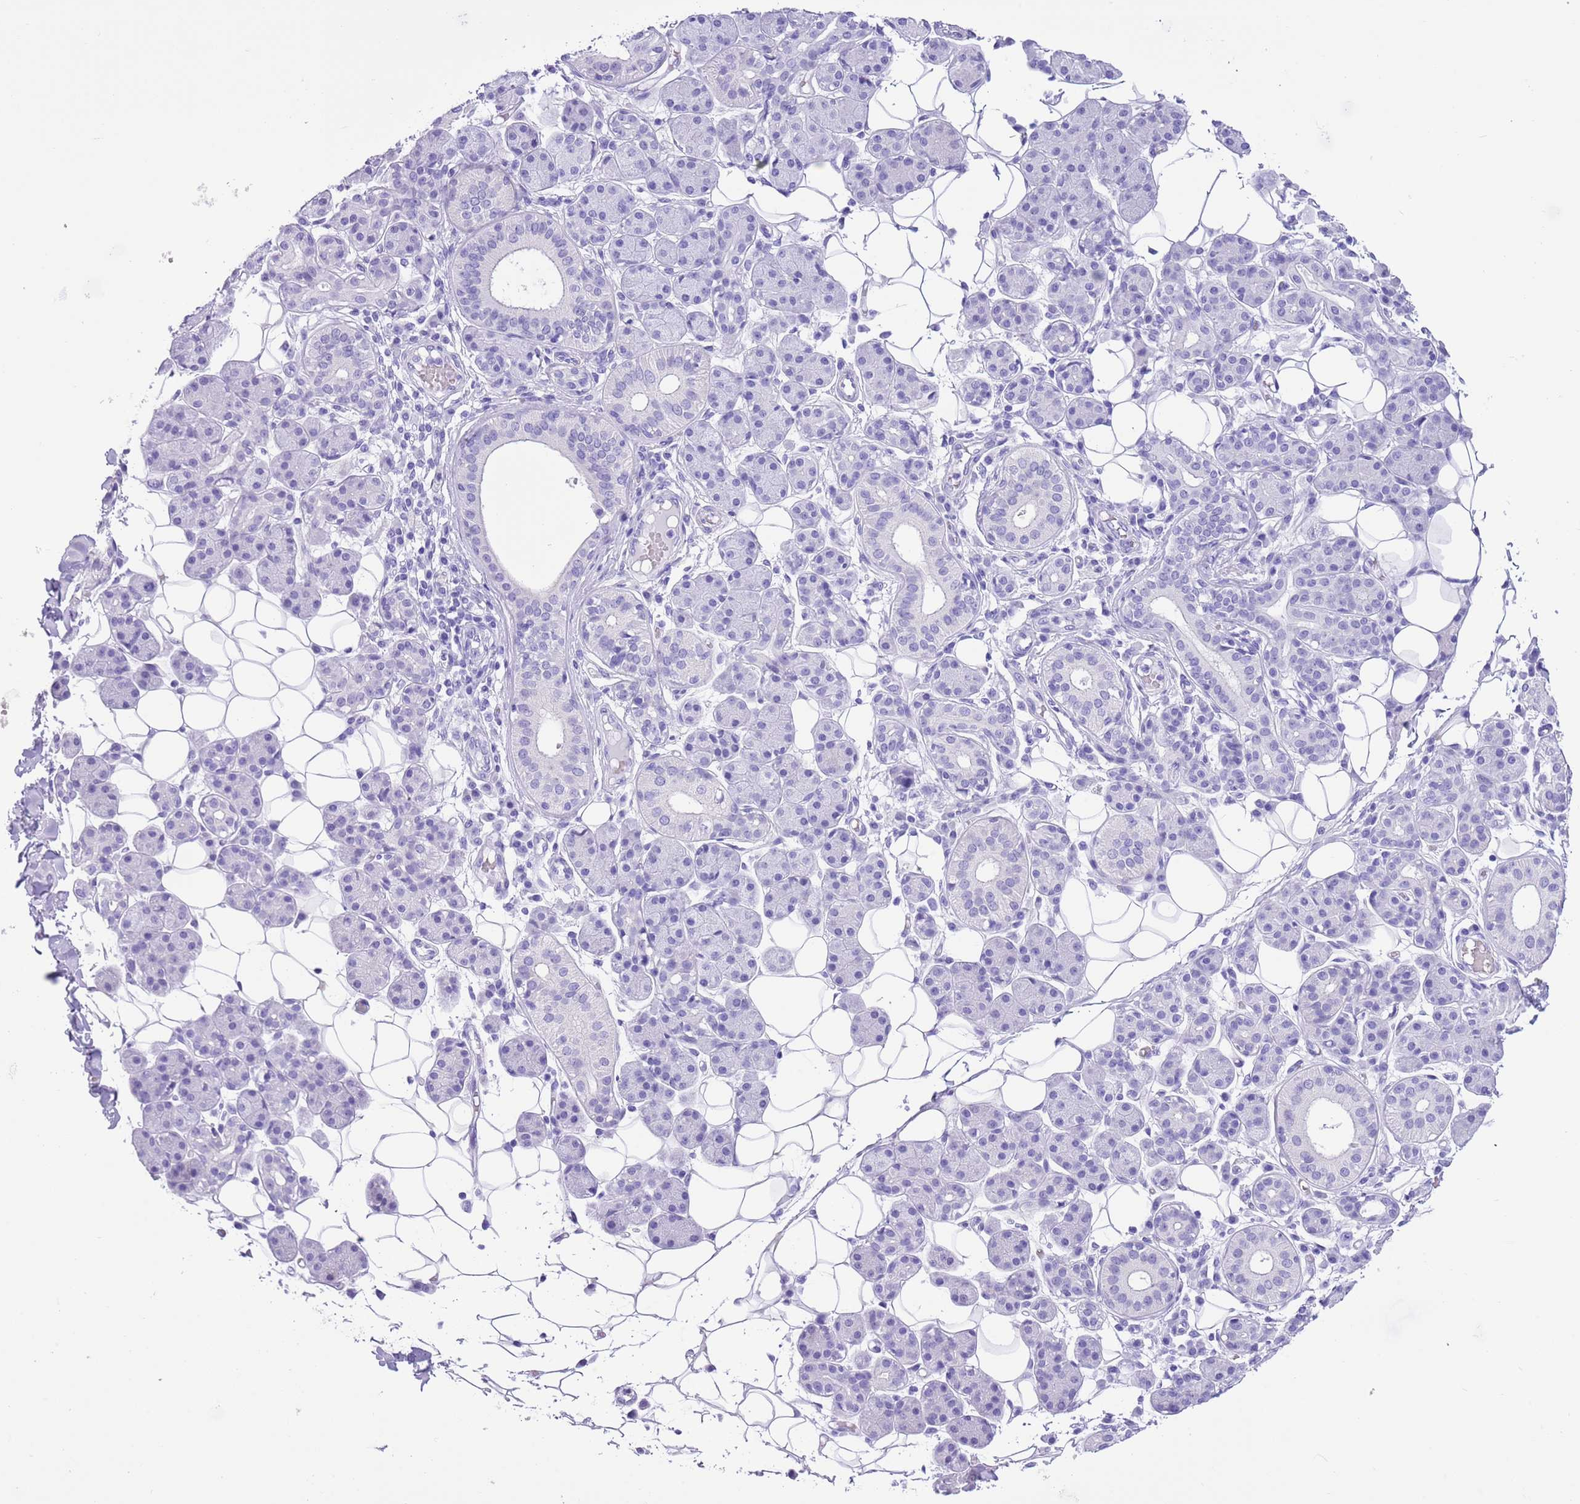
{"staining": {"intensity": "negative", "quantity": "none", "location": "none"}, "tissue": "salivary gland", "cell_type": "Glandular cells", "image_type": "normal", "snomed": [{"axis": "morphology", "description": "Normal tissue, NOS"}, {"axis": "topography", "description": "Salivary gland"}], "caption": "This is an IHC photomicrograph of unremarkable salivary gland. There is no positivity in glandular cells.", "gene": "TMEM185A", "patient": {"sex": "female", "age": 33}}